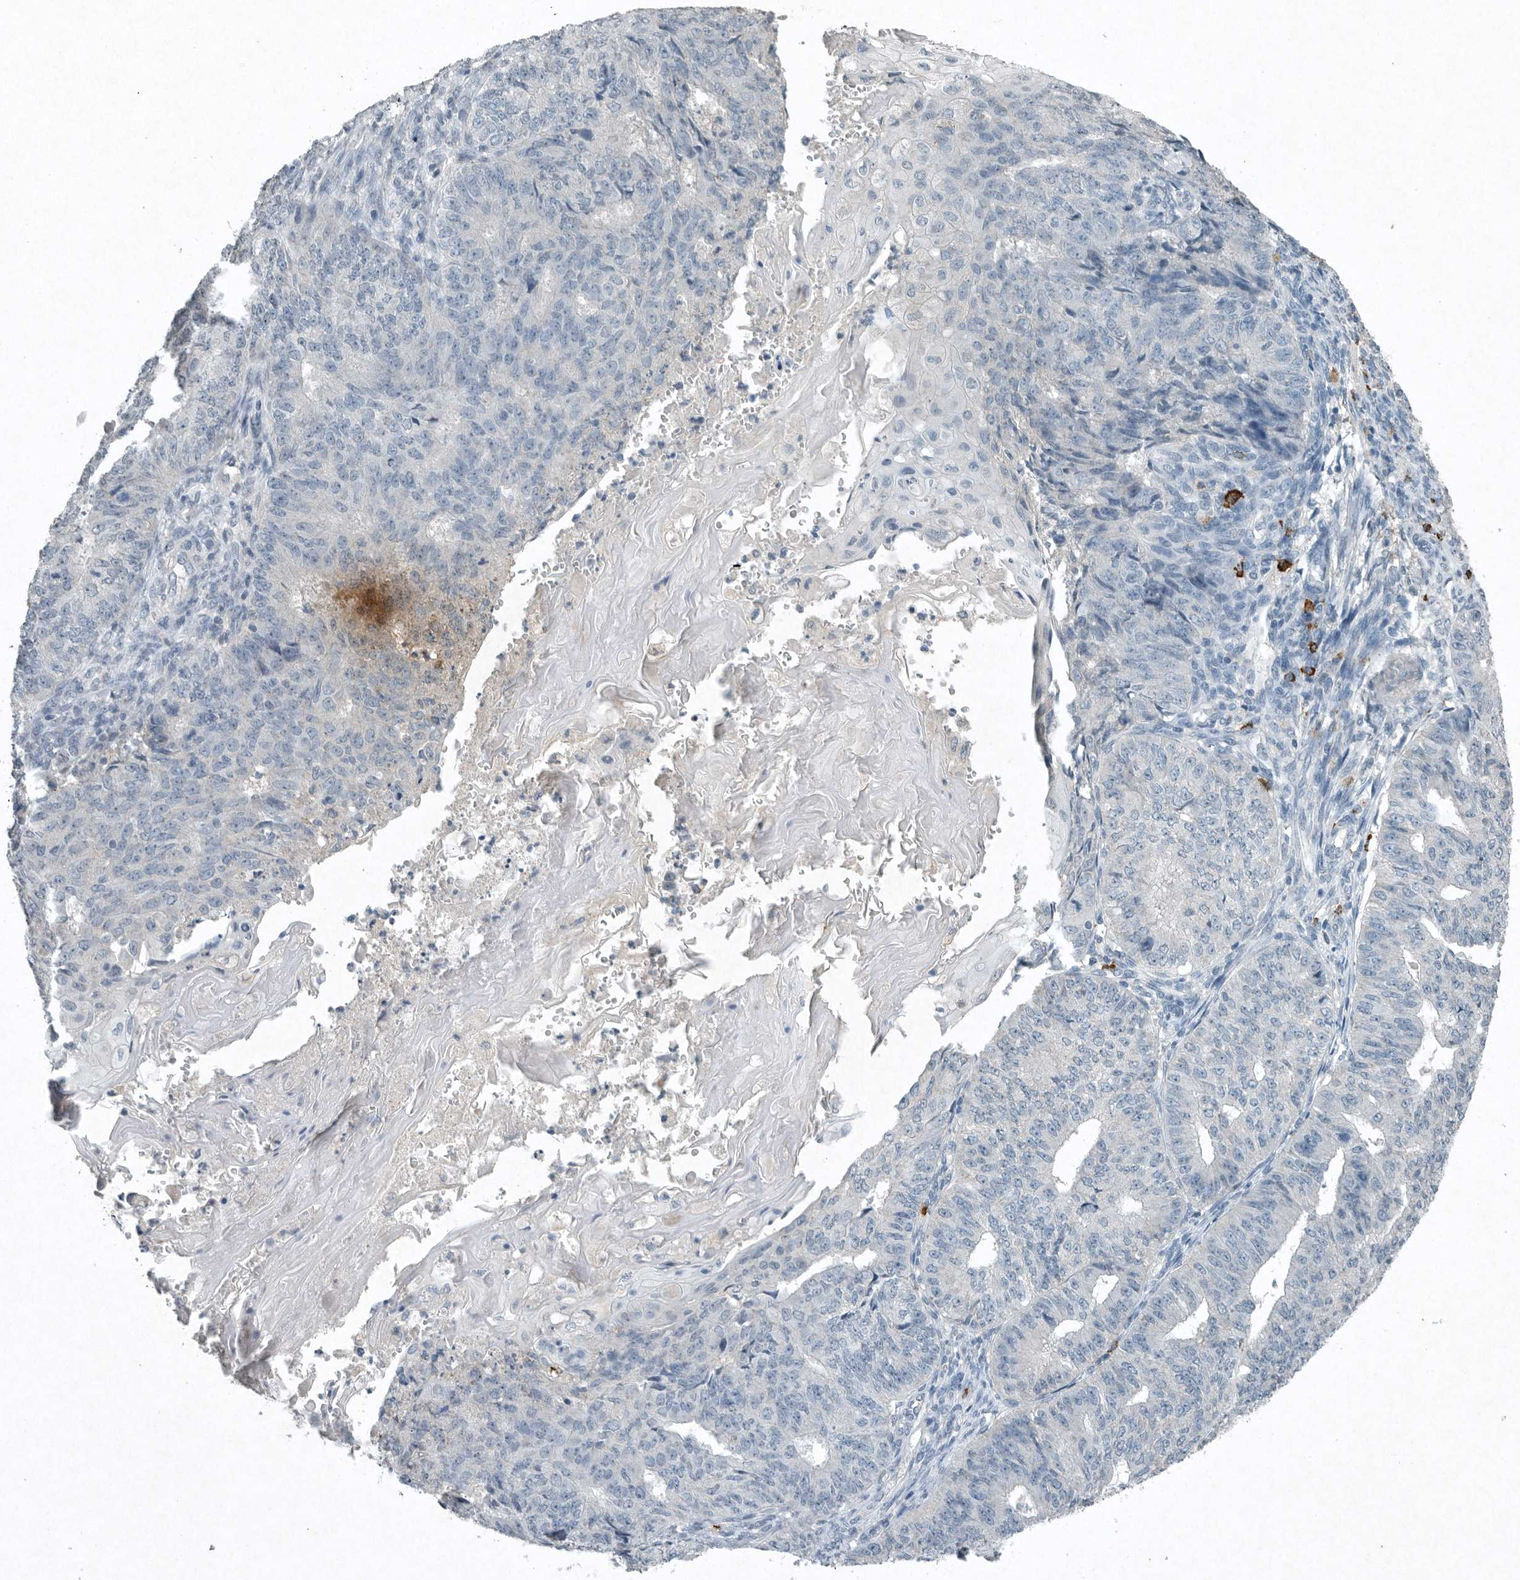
{"staining": {"intensity": "negative", "quantity": "none", "location": "none"}, "tissue": "endometrial cancer", "cell_type": "Tumor cells", "image_type": "cancer", "snomed": [{"axis": "morphology", "description": "Adenocarcinoma, NOS"}, {"axis": "topography", "description": "Endometrium"}], "caption": "This is an IHC image of human endometrial cancer. There is no positivity in tumor cells.", "gene": "IL20", "patient": {"sex": "female", "age": 32}}